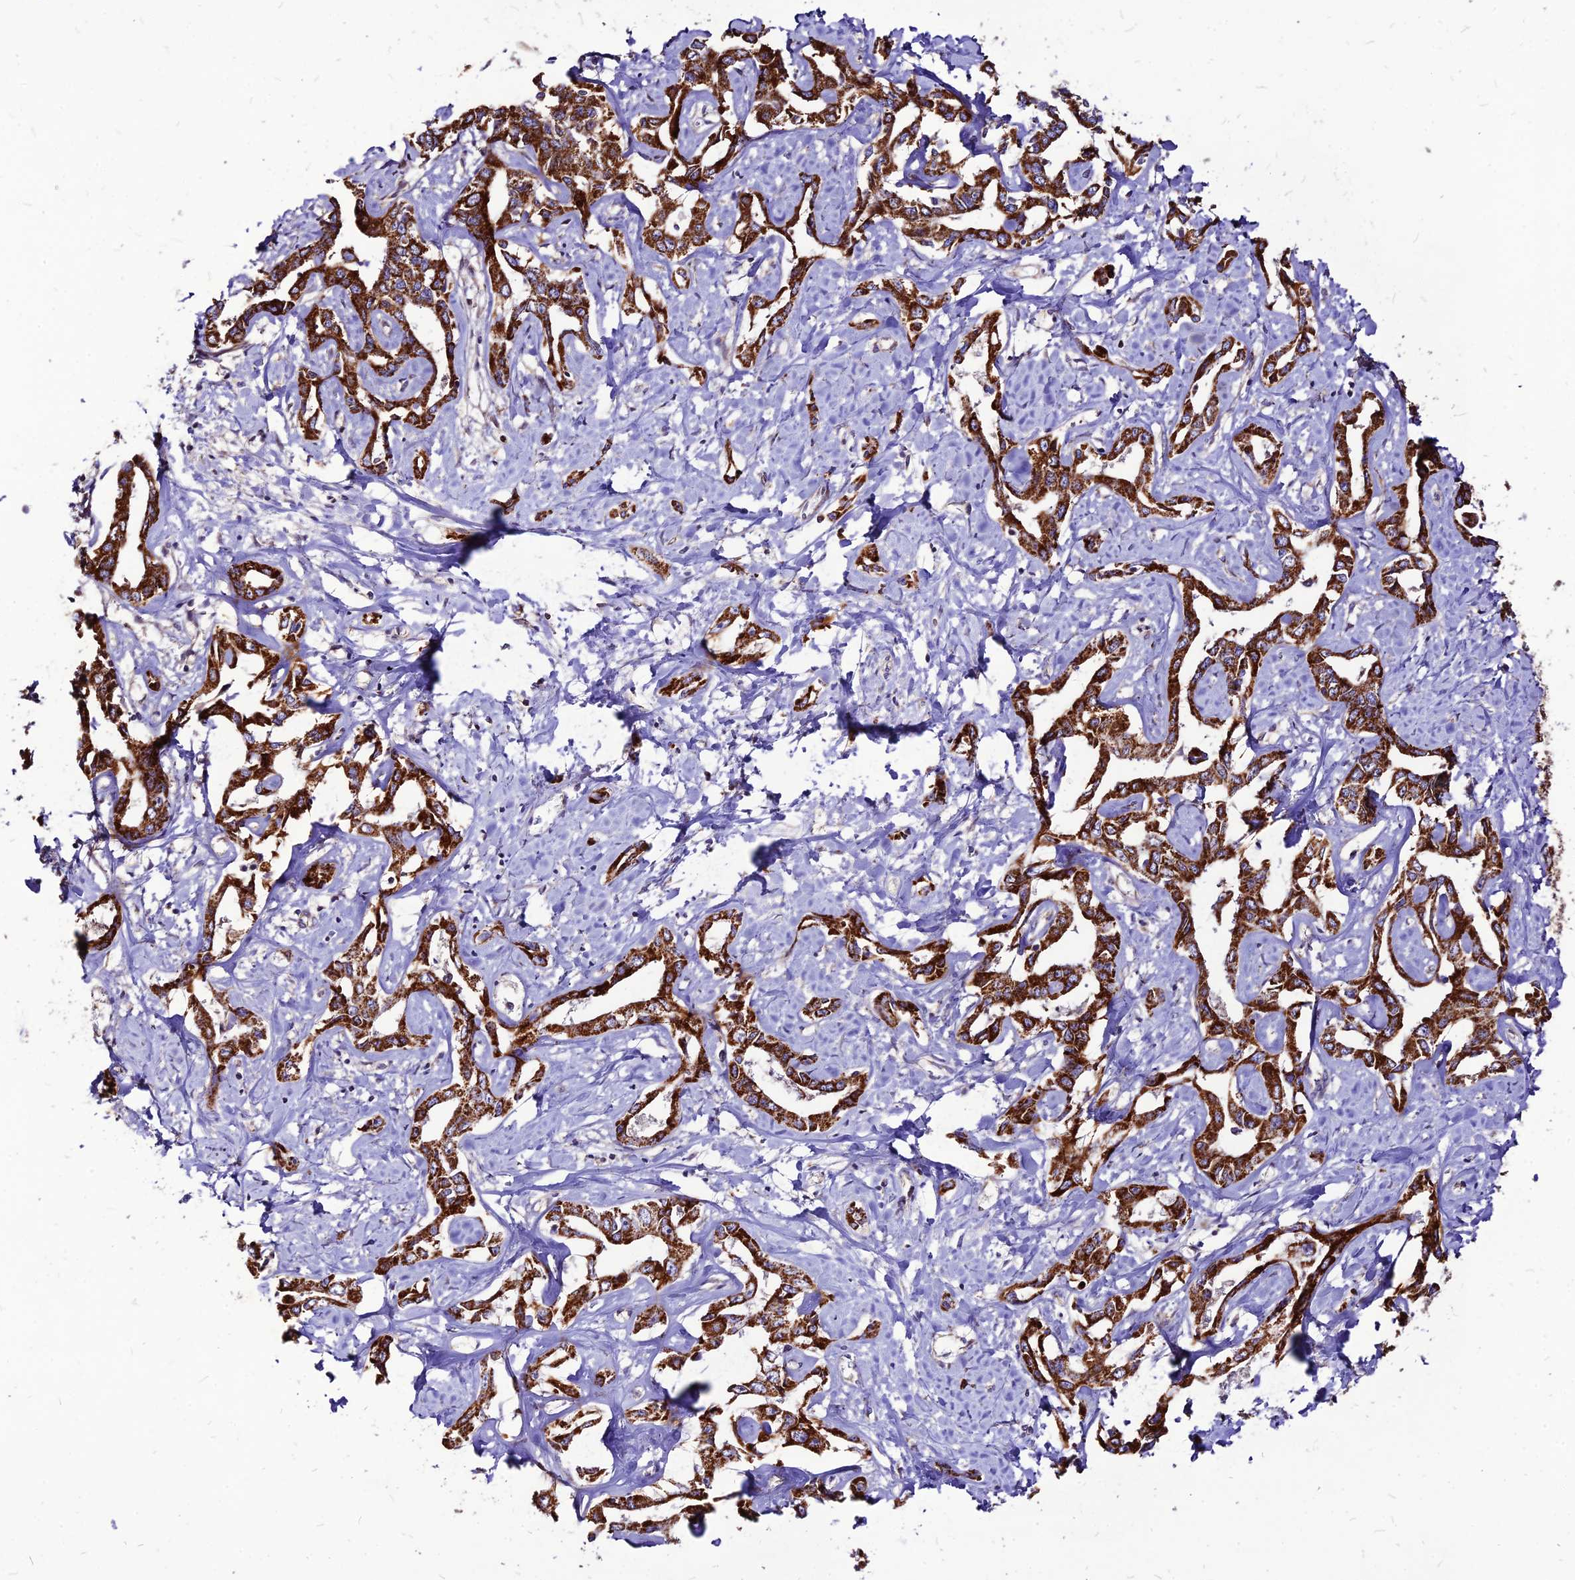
{"staining": {"intensity": "strong", "quantity": ">75%", "location": "cytoplasmic/membranous"}, "tissue": "liver cancer", "cell_type": "Tumor cells", "image_type": "cancer", "snomed": [{"axis": "morphology", "description": "Cholangiocarcinoma"}, {"axis": "topography", "description": "Liver"}], "caption": "The immunohistochemical stain shows strong cytoplasmic/membranous expression in tumor cells of cholangiocarcinoma (liver) tissue.", "gene": "ECI1", "patient": {"sex": "male", "age": 59}}